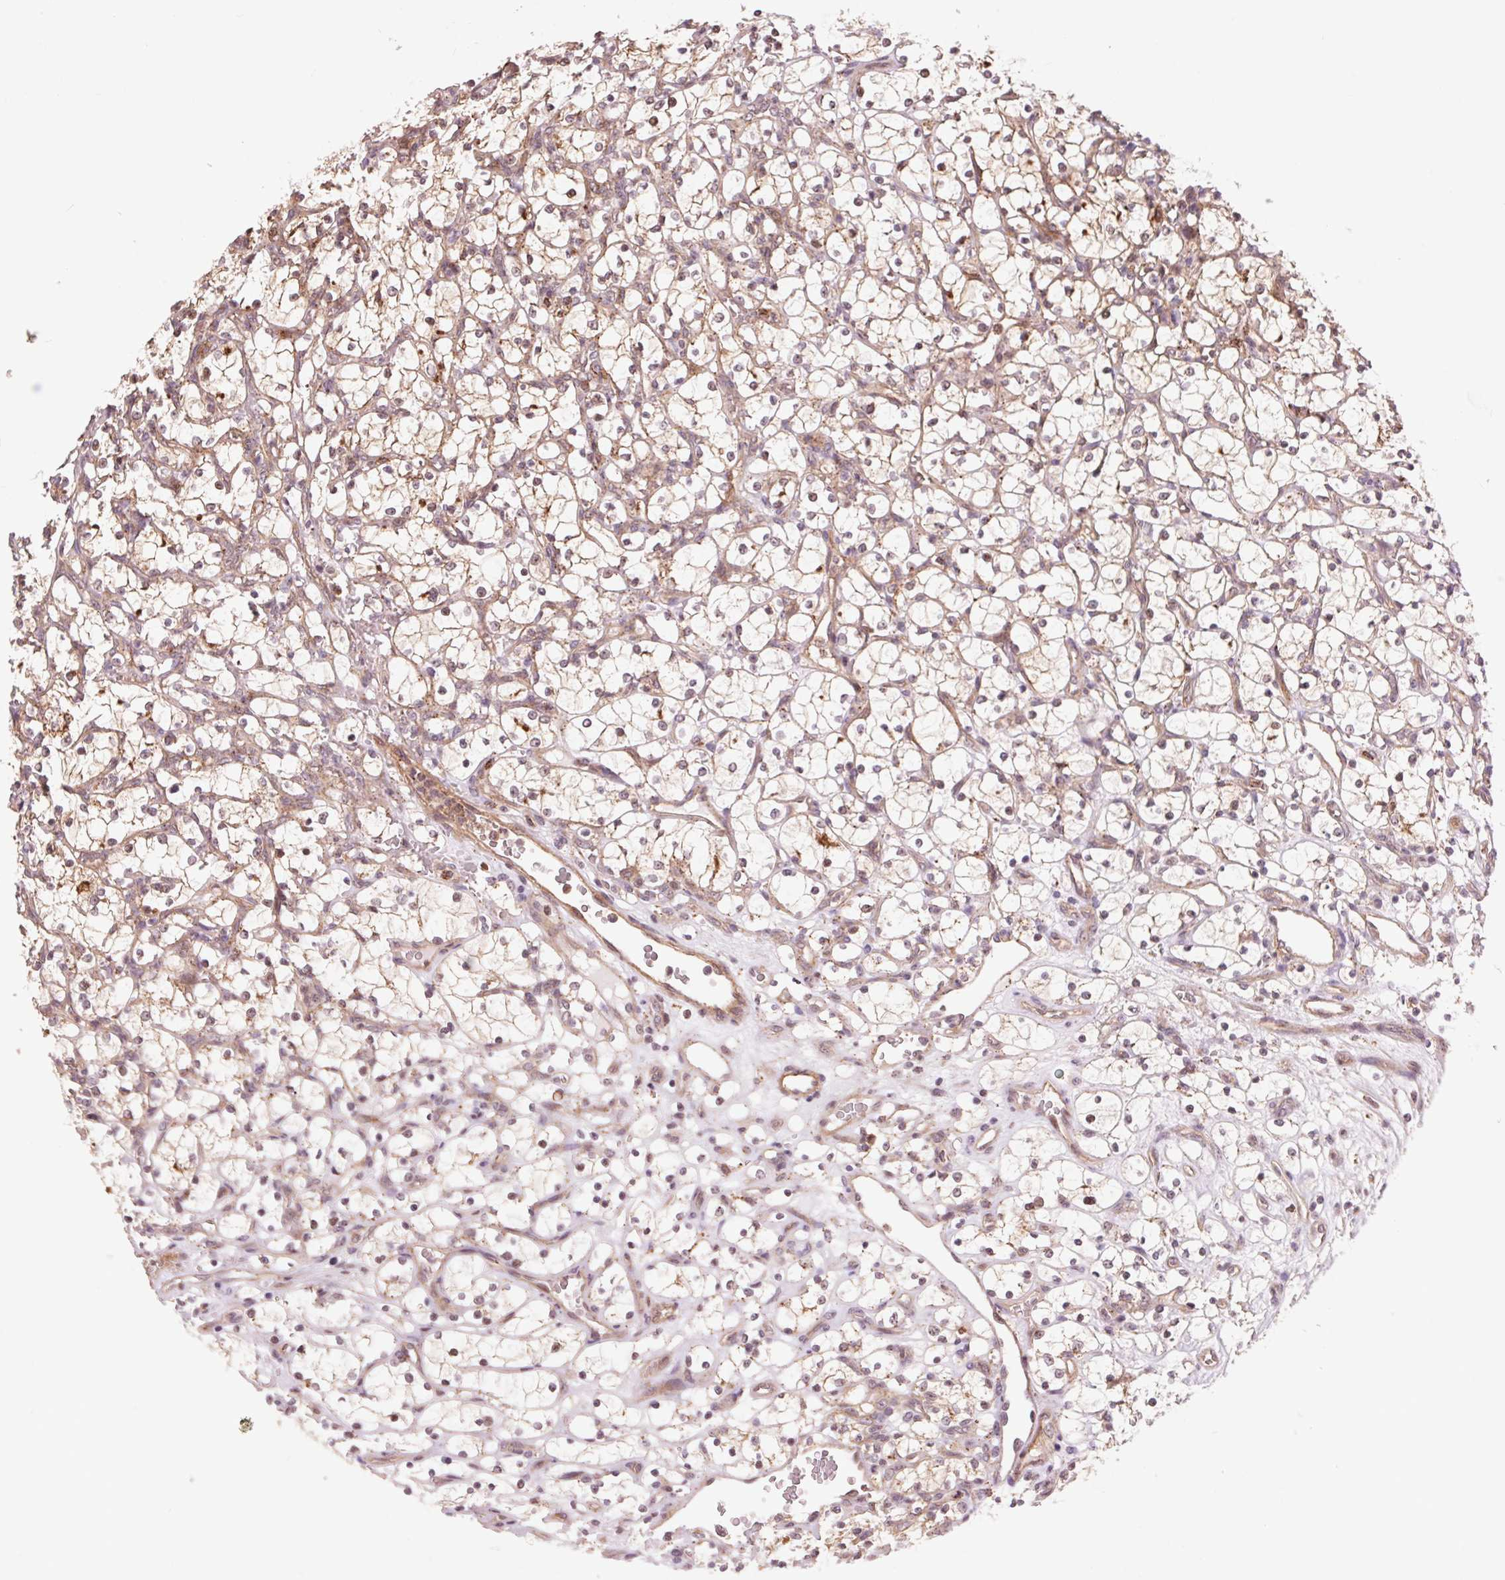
{"staining": {"intensity": "weak", "quantity": ">75%", "location": "cytoplasmic/membranous"}, "tissue": "renal cancer", "cell_type": "Tumor cells", "image_type": "cancer", "snomed": [{"axis": "morphology", "description": "Adenocarcinoma, NOS"}, {"axis": "topography", "description": "Kidney"}], "caption": "Human renal cancer (adenocarcinoma) stained for a protein (brown) demonstrates weak cytoplasmic/membranous positive positivity in approximately >75% of tumor cells.", "gene": "CHMP4B", "patient": {"sex": "female", "age": 69}}